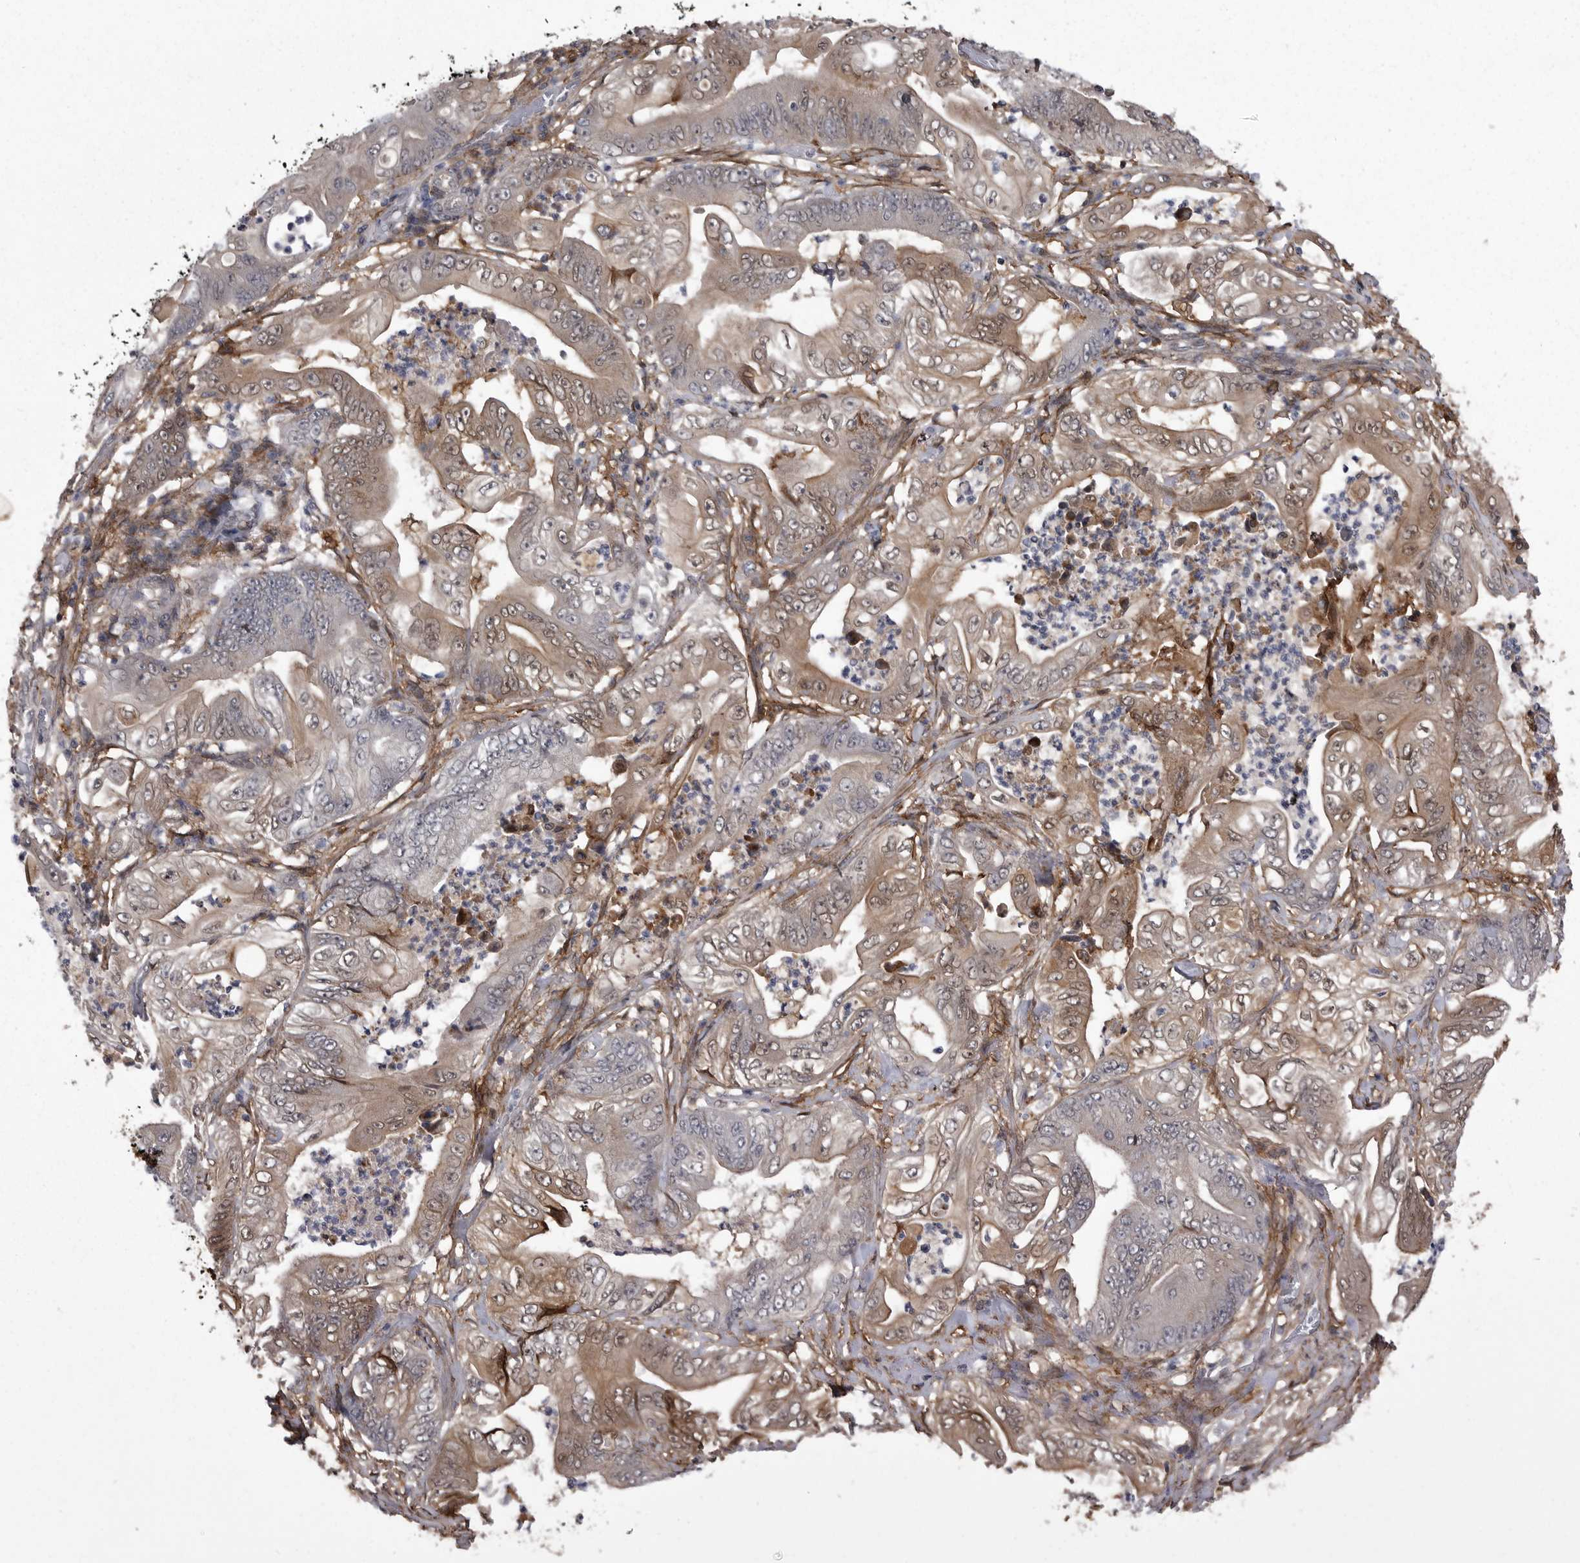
{"staining": {"intensity": "moderate", "quantity": "25%-75%", "location": "cytoplasmic/membranous"}, "tissue": "stomach cancer", "cell_type": "Tumor cells", "image_type": "cancer", "snomed": [{"axis": "morphology", "description": "Adenocarcinoma, NOS"}, {"axis": "topography", "description": "Stomach"}], "caption": "Tumor cells show medium levels of moderate cytoplasmic/membranous staining in approximately 25%-75% of cells in human stomach adenocarcinoma.", "gene": "ABL1", "patient": {"sex": "female", "age": 73}}